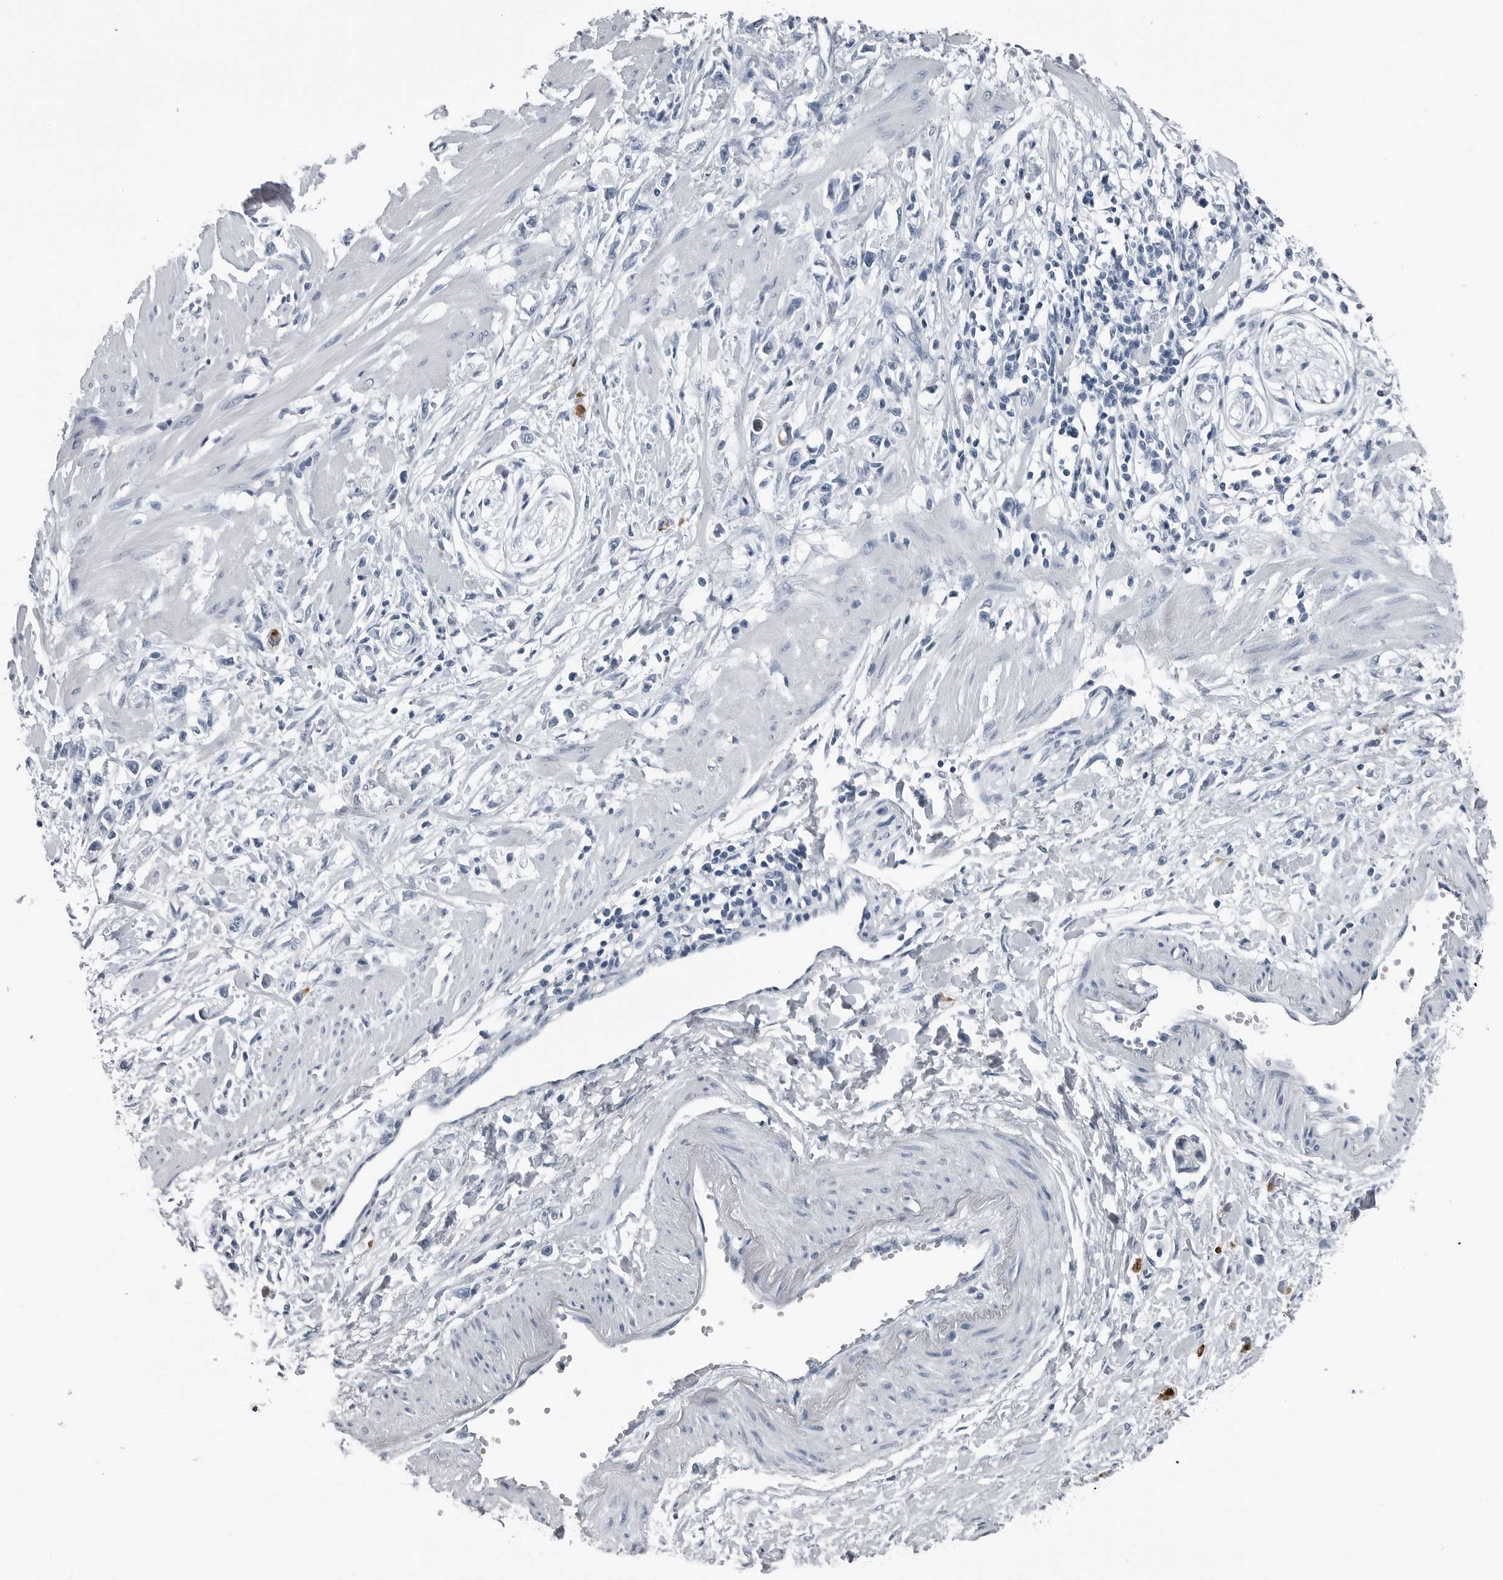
{"staining": {"intensity": "negative", "quantity": "none", "location": "none"}, "tissue": "stomach cancer", "cell_type": "Tumor cells", "image_type": "cancer", "snomed": [{"axis": "morphology", "description": "Adenocarcinoma, NOS"}, {"axis": "topography", "description": "Stomach"}], "caption": "A high-resolution micrograph shows immunohistochemistry (IHC) staining of stomach adenocarcinoma, which reveals no significant positivity in tumor cells.", "gene": "SPINK1", "patient": {"sex": "female", "age": 59}}